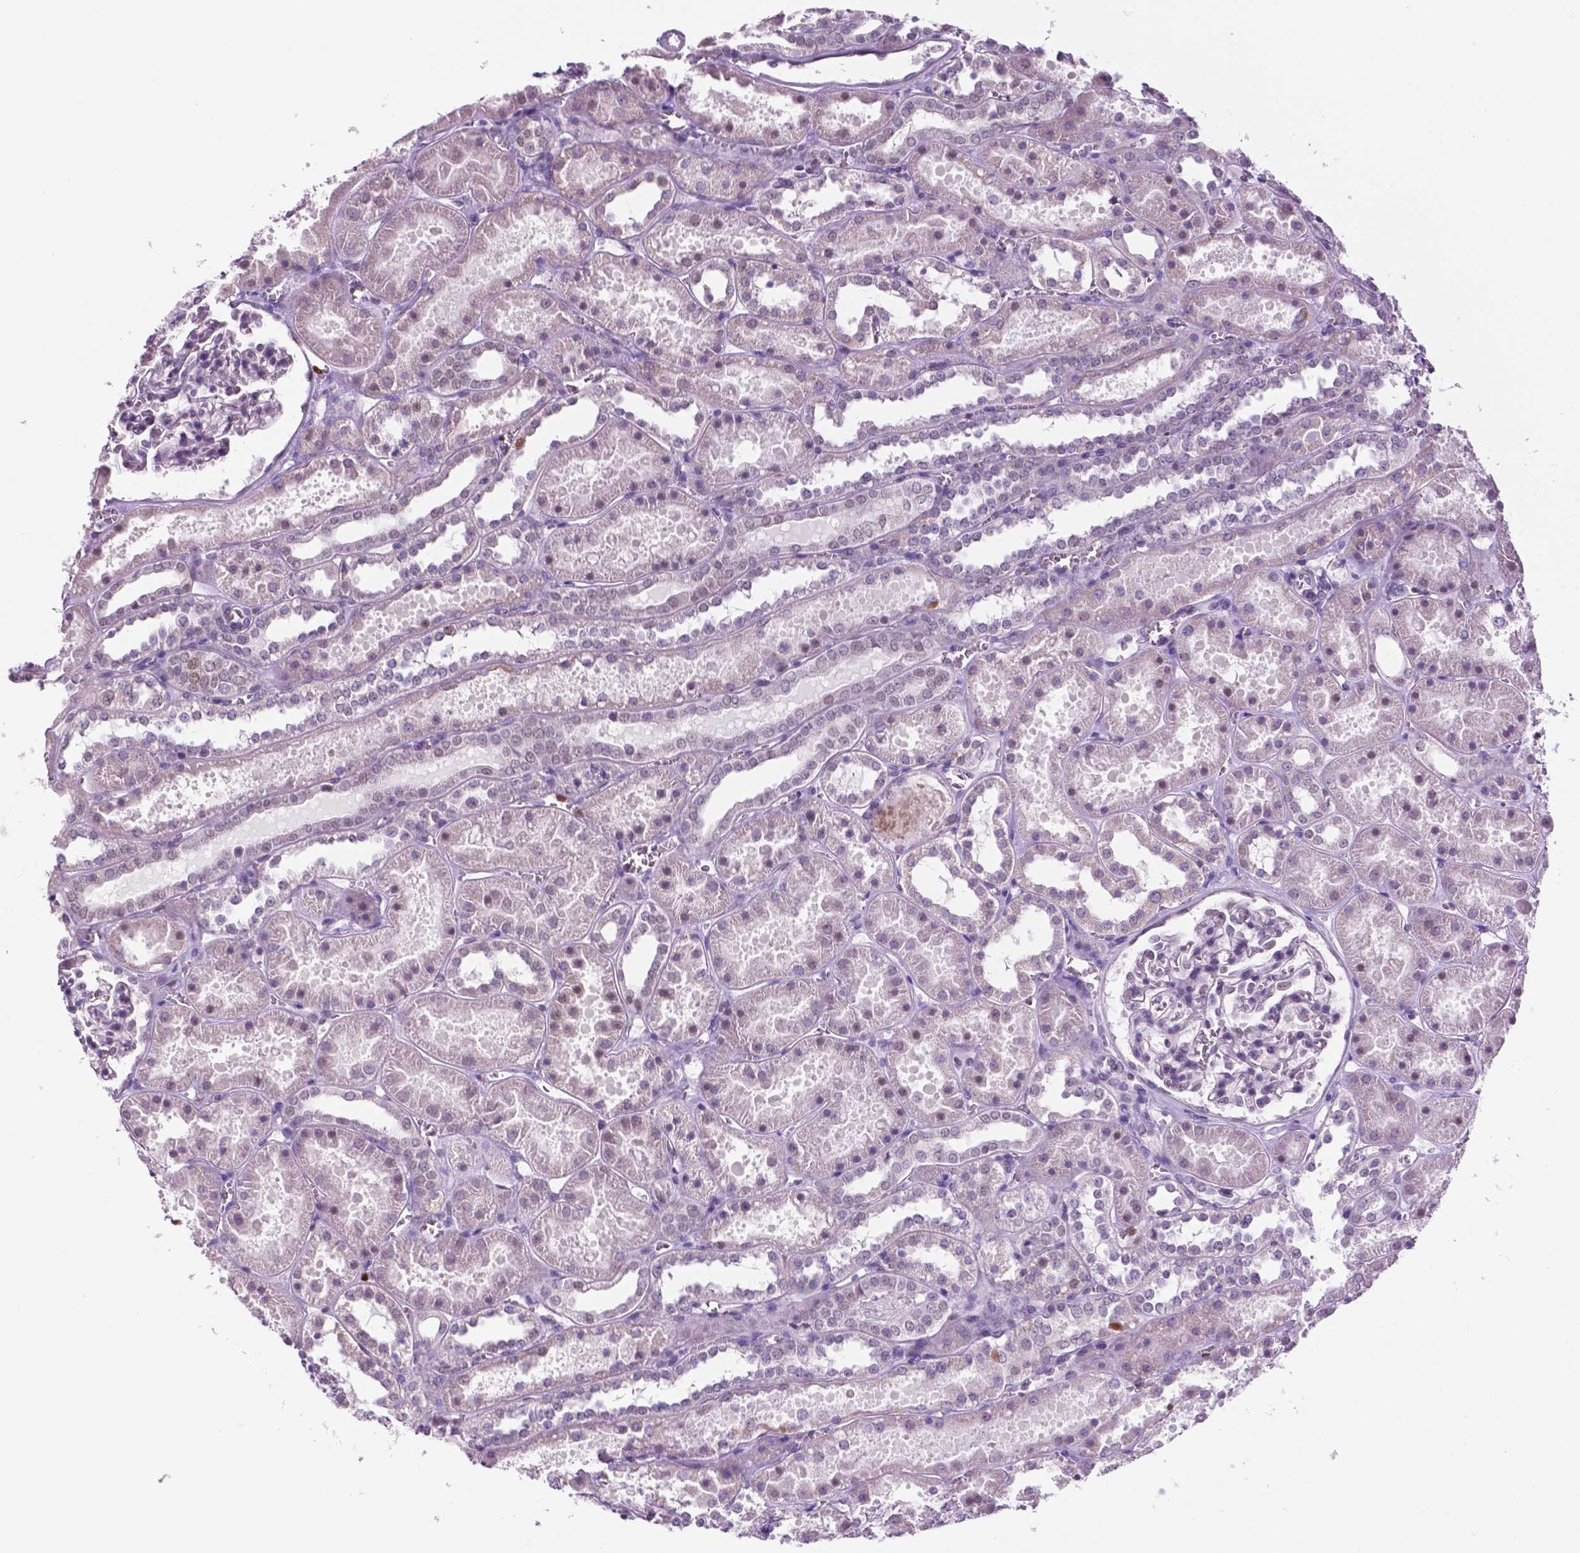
{"staining": {"intensity": "moderate", "quantity": "<25%", "location": "nuclear"}, "tissue": "kidney", "cell_type": "Cells in glomeruli", "image_type": "normal", "snomed": [{"axis": "morphology", "description": "Normal tissue, NOS"}, {"axis": "topography", "description": "Kidney"}], "caption": "Immunohistochemistry (IHC) photomicrograph of unremarkable kidney stained for a protein (brown), which exhibits low levels of moderate nuclear positivity in approximately <25% of cells in glomeruli.", "gene": "NCAPH2", "patient": {"sex": "female", "age": 41}}